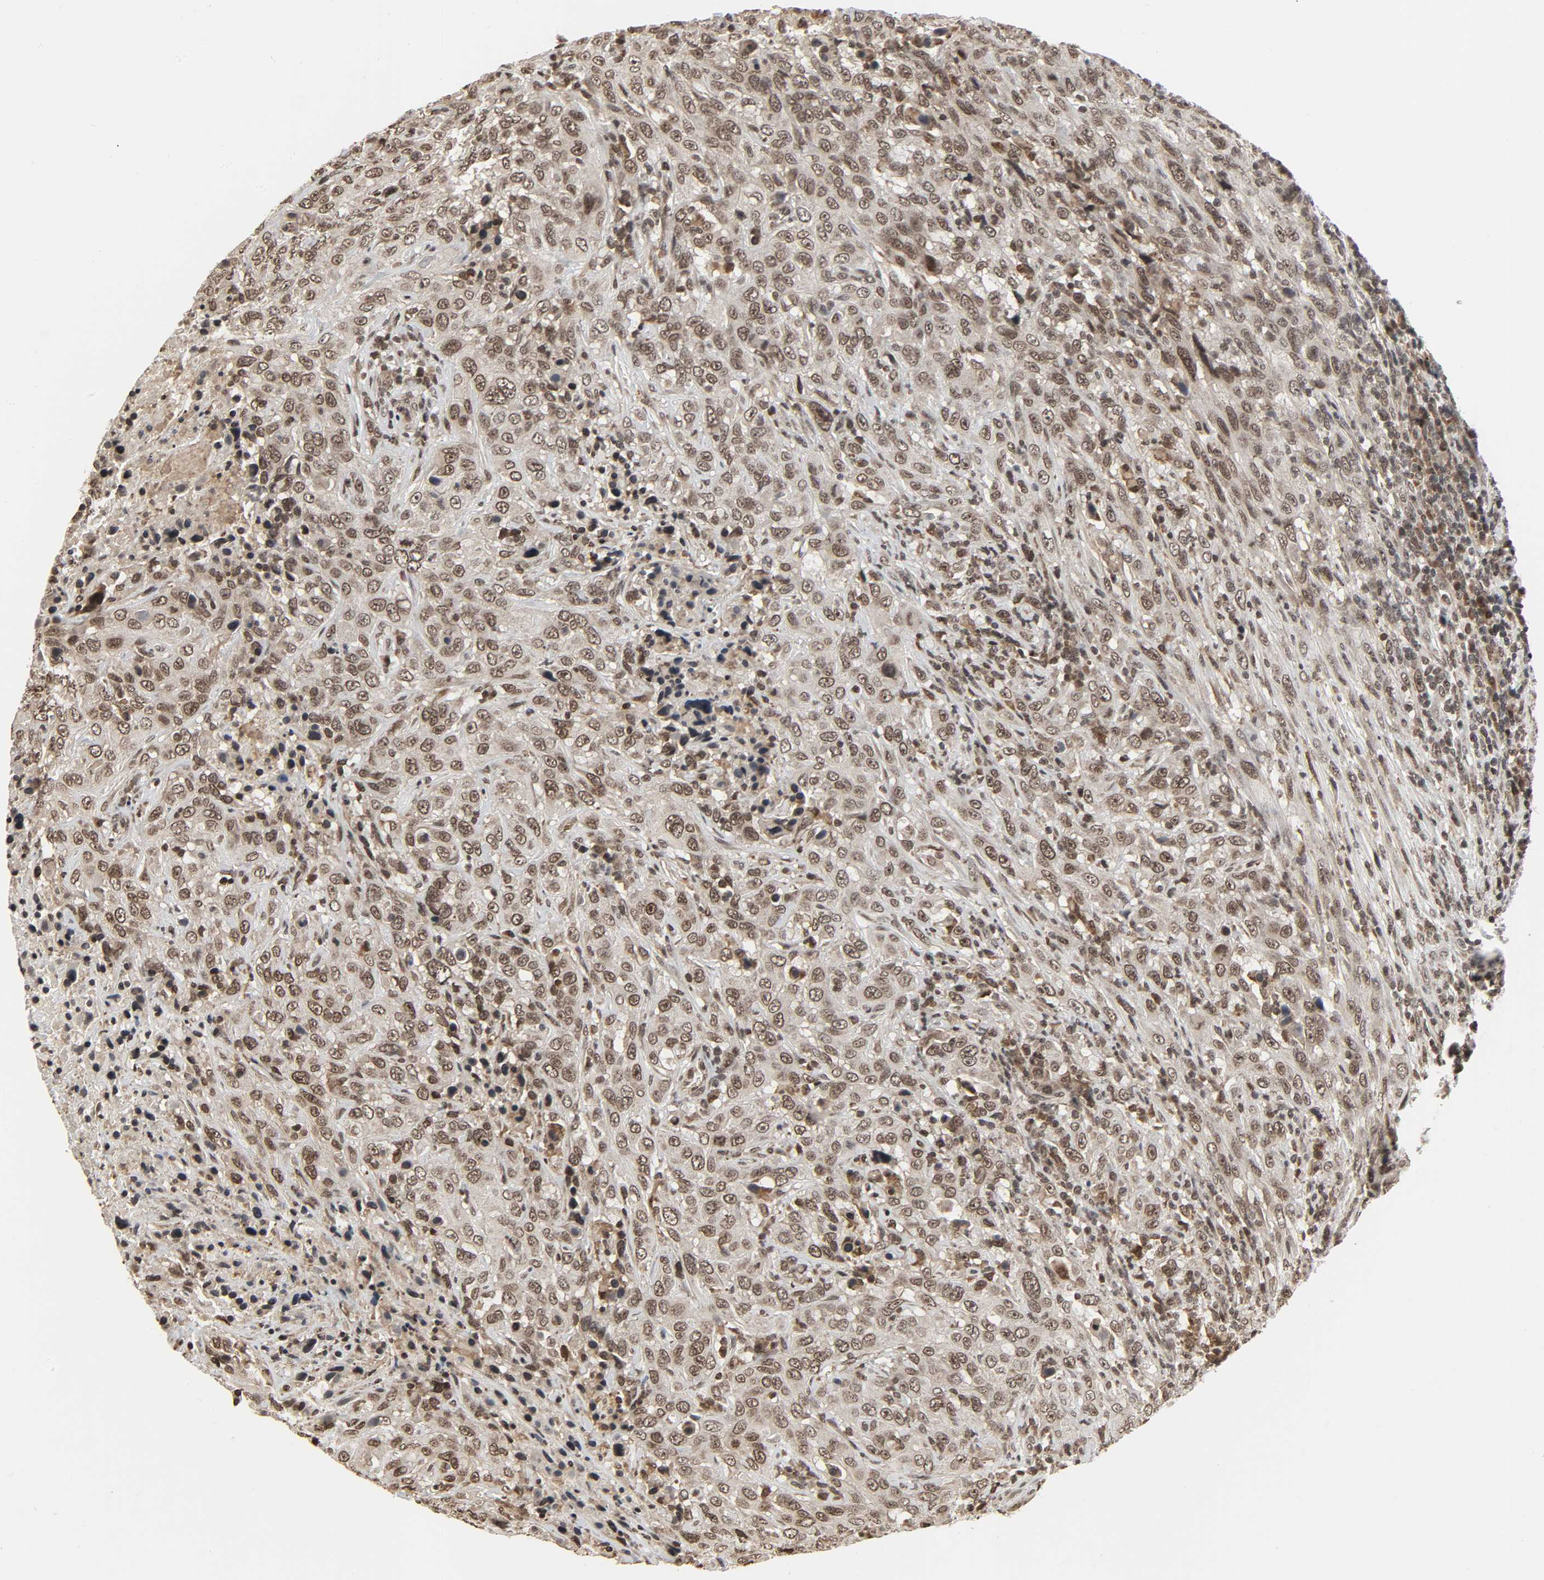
{"staining": {"intensity": "moderate", "quantity": "25%-75%", "location": "nuclear"}, "tissue": "urothelial cancer", "cell_type": "Tumor cells", "image_type": "cancer", "snomed": [{"axis": "morphology", "description": "Urothelial carcinoma, High grade"}, {"axis": "topography", "description": "Urinary bladder"}], "caption": "Immunohistochemical staining of human urothelial cancer displays moderate nuclear protein positivity in approximately 25%-75% of tumor cells.", "gene": "XRCC1", "patient": {"sex": "male", "age": 61}}